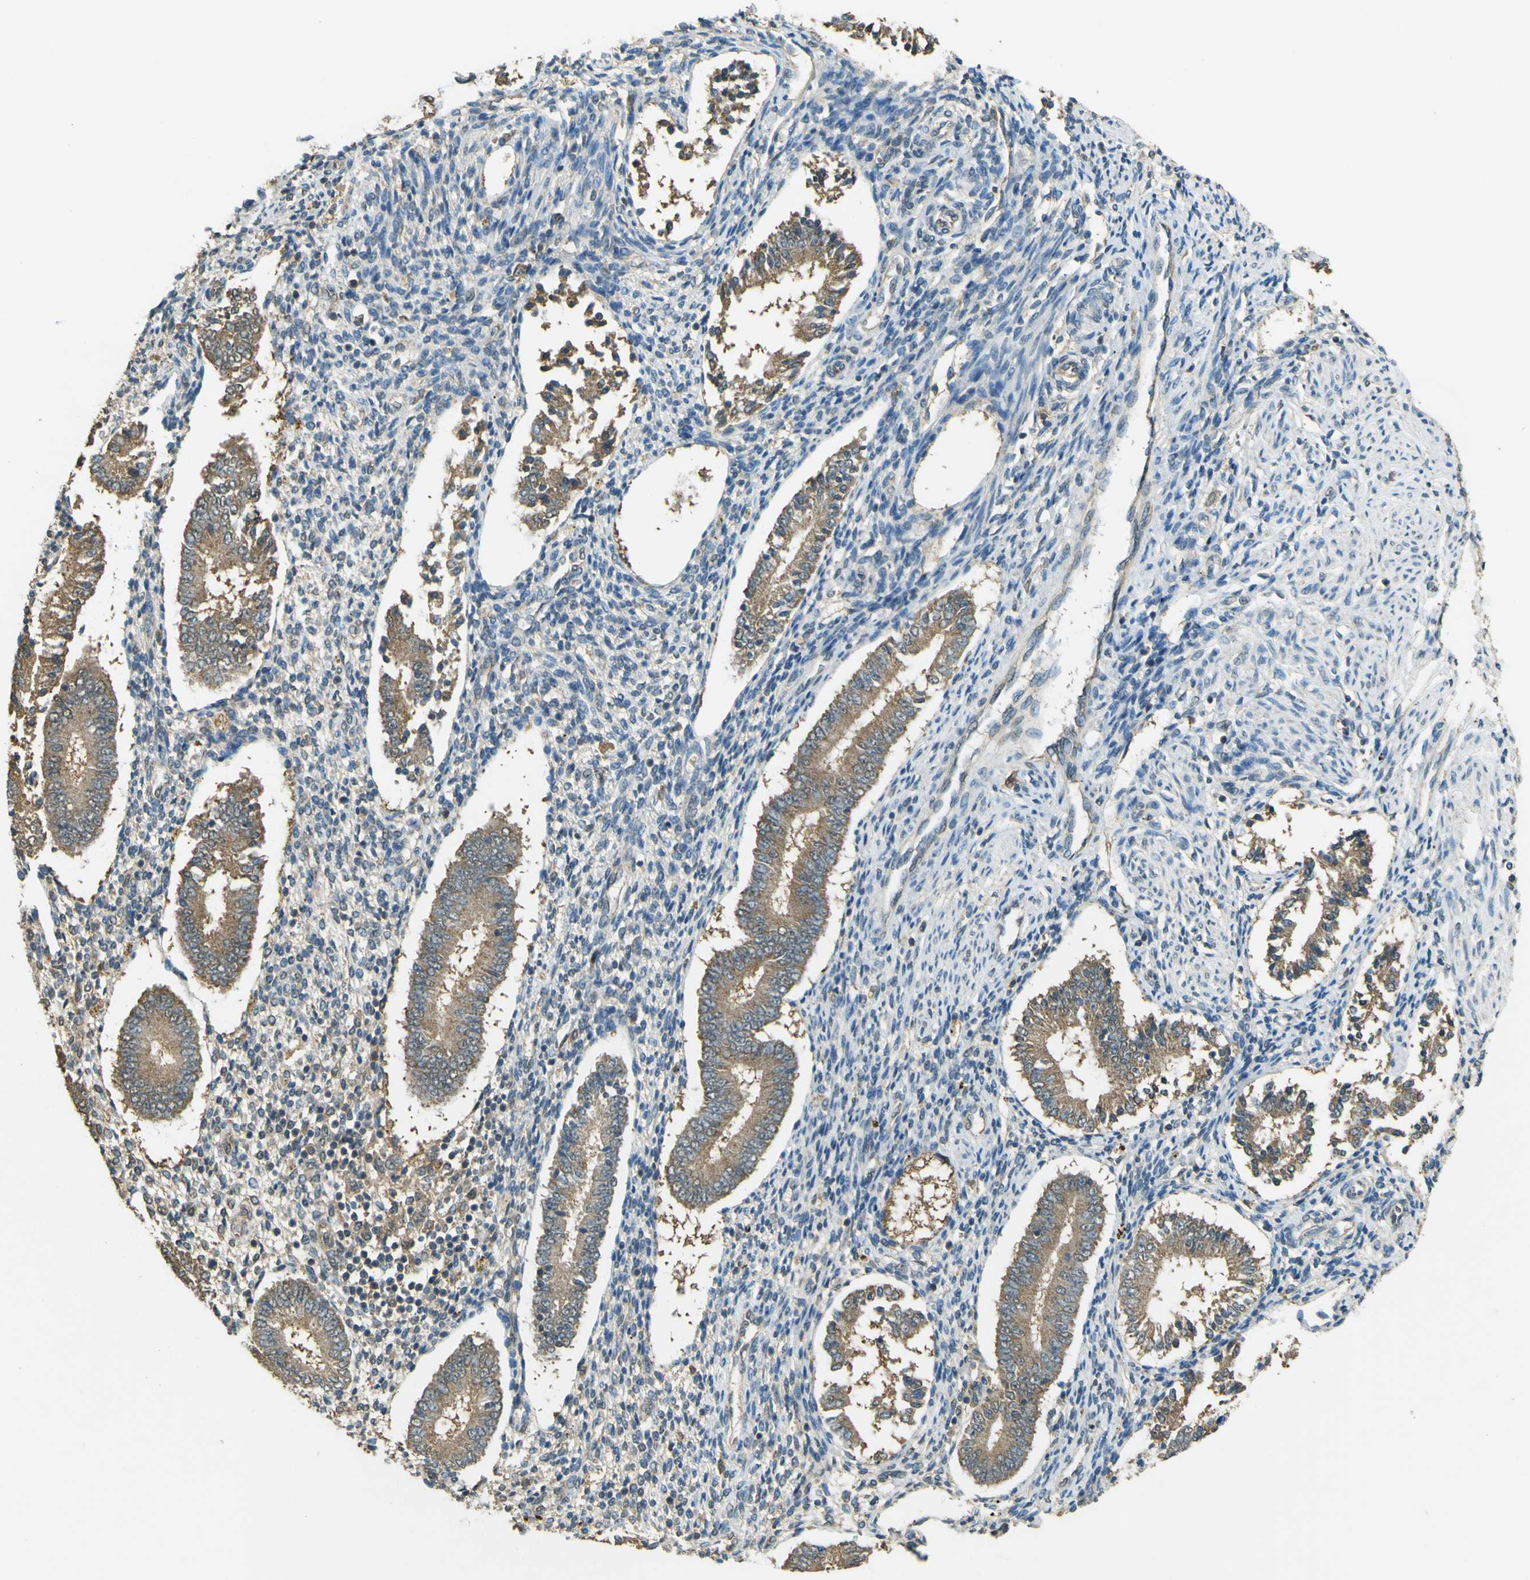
{"staining": {"intensity": "weak", "quantity": "25%-75%", "location": "cytoplasmic/membranous"}, "tissue": "endometrium", "cell_type": "Cells in endometrial stroma", "image_type": "normal", "snomed": [{"axis": "morphology", "description": "Normal tissue, NOS"}, {"axis": "topography", "description": "Endometrium"}], "caption": "Endometrium was stained to show a protein in brown. There is low levels of weak cytoplasmic/membranous expression in about 25%-75% of cells in endometrial stroma.", "gene": "GOLGA1", "patient": {"sex": "female", "age": 42}}